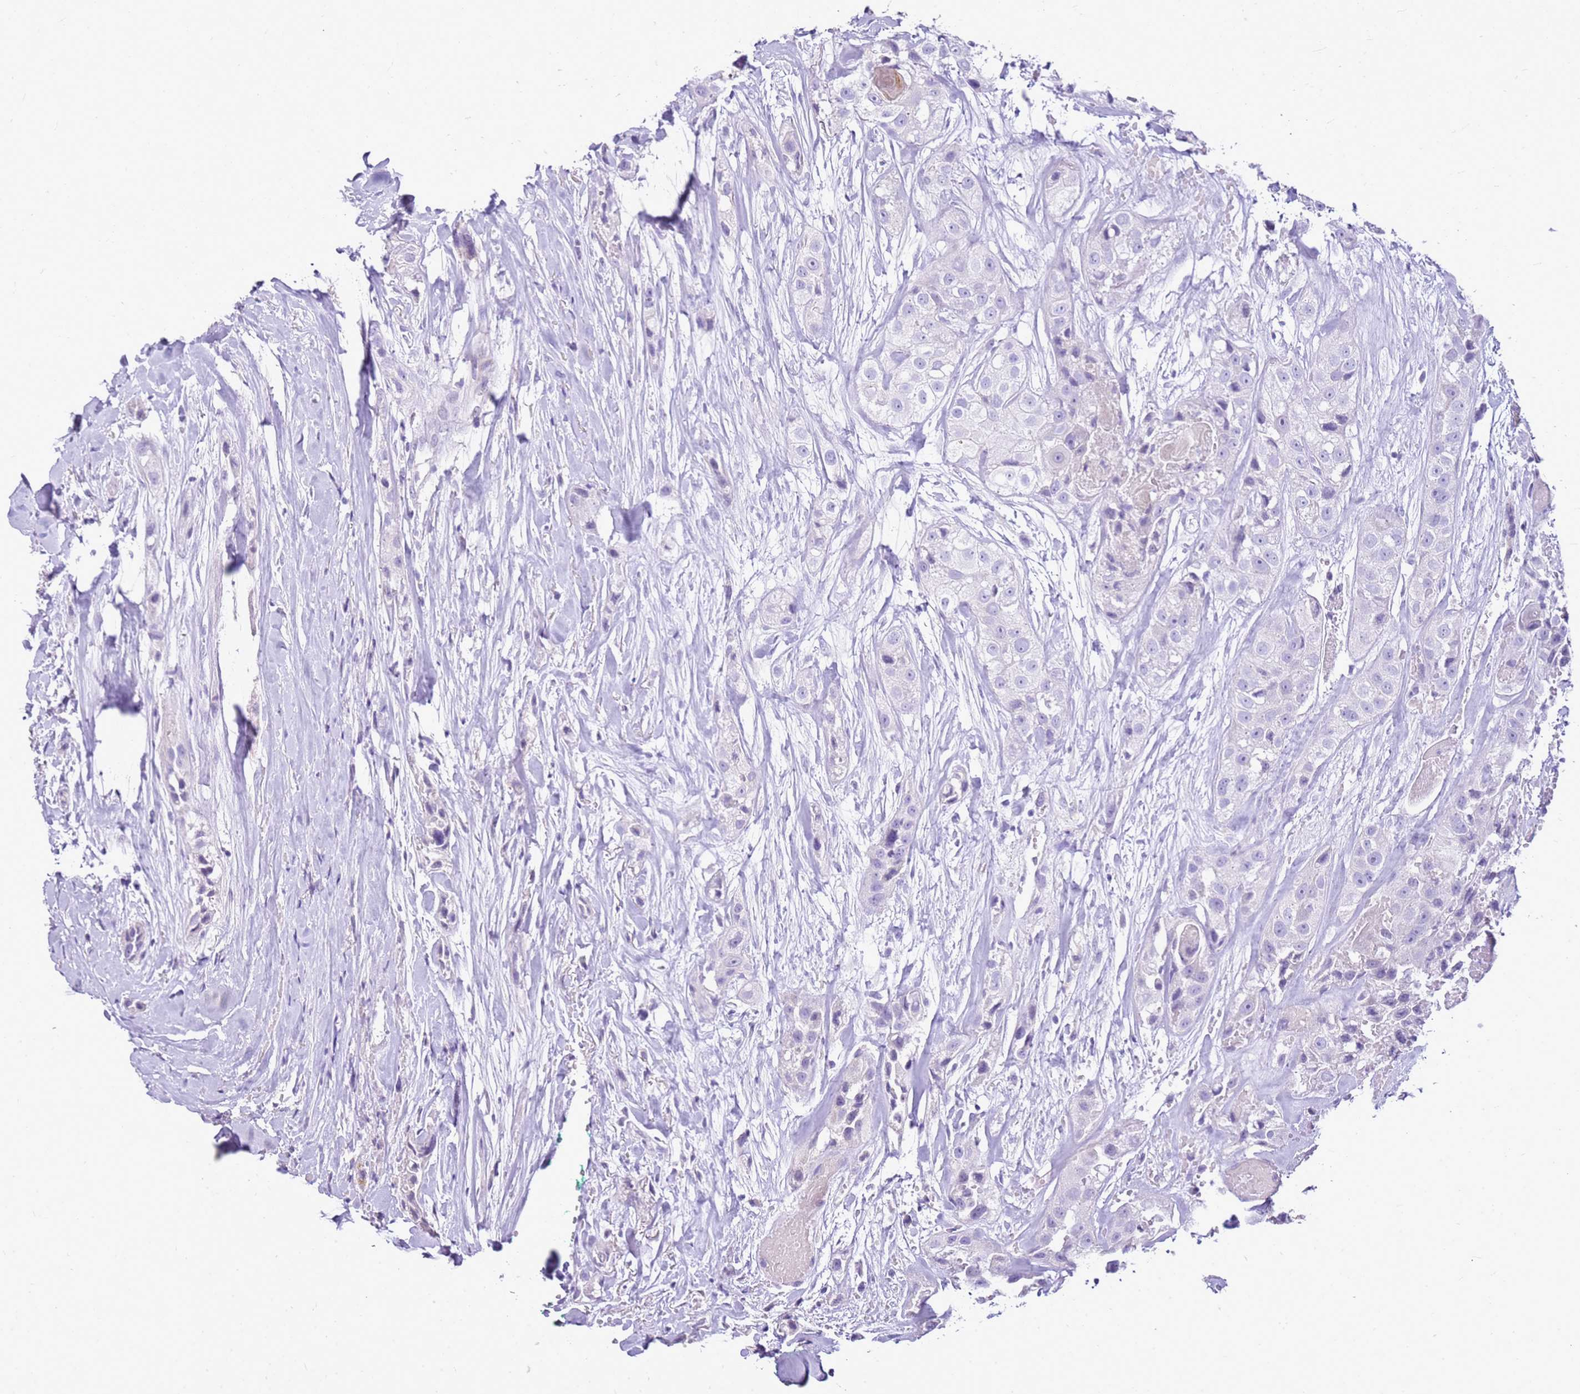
{"staining": {"intensity": "negative", "quantity": "none", "location": "none"}, "tissue": "head and neck cancer", "cell_type": "Tumor cells", "image_type": "cancer", "snomed": [{"axis": "morphology", "description": "Normal tissue, NOS"}, {"axis": "morphology", "description": "Squamous cell carcinoma, NOS"}, {"axis": "topography", "description": "Skeletal muscle"}, {"axis": "topography", "description": "Head-Neck"}], "caption": "Immunohistochemistry of human head and neck cancer (squamous cell carcinoma) displays no positivity in tumor cells.", "gene": "FABP2", "patient": {"sex": "male", "age": 51}}